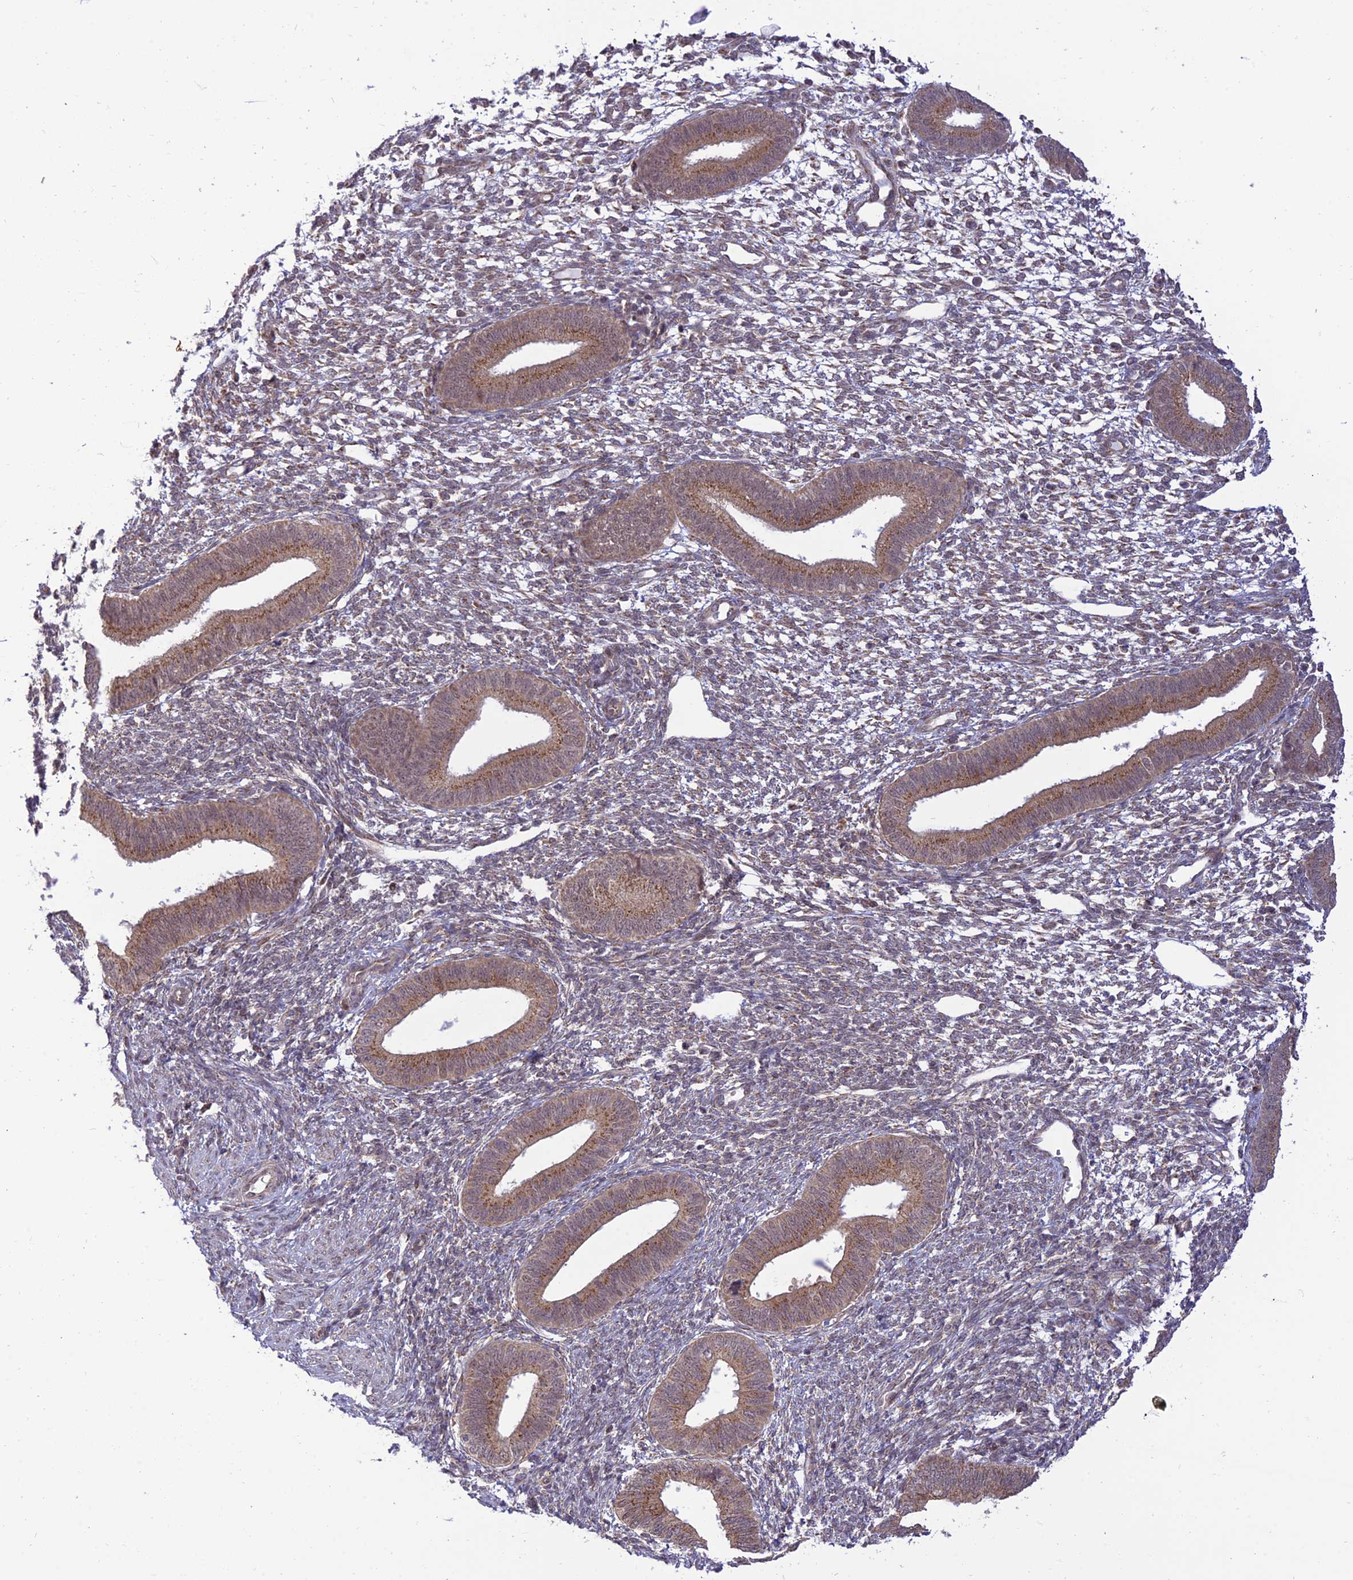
{"staining": {"intensity": "negative", "quantity": "none", "location": "none"}, "tissue": "endometrium", "cell_type": "Cells in endometrial stroma", "image_type": "normal", "snomed": [{"axis": "morphology", "description": "Normal tissue, NOS"}, {"axis": "topography", "description": "Endometrium"}], "caption": "A high-resolution photomicrograph shows immunohistochemistry (IHC) staining of normal endometrium, which exhibits no significant expression in cells in endometrial stroma. The staining is performed using DAB (3,3'-diaminobenzidine) brown chromogen with nuclei counter-stained in using hematoxylin.", "gene": "GOLGA3", "patient": {"sex": "female", "age": 46}}